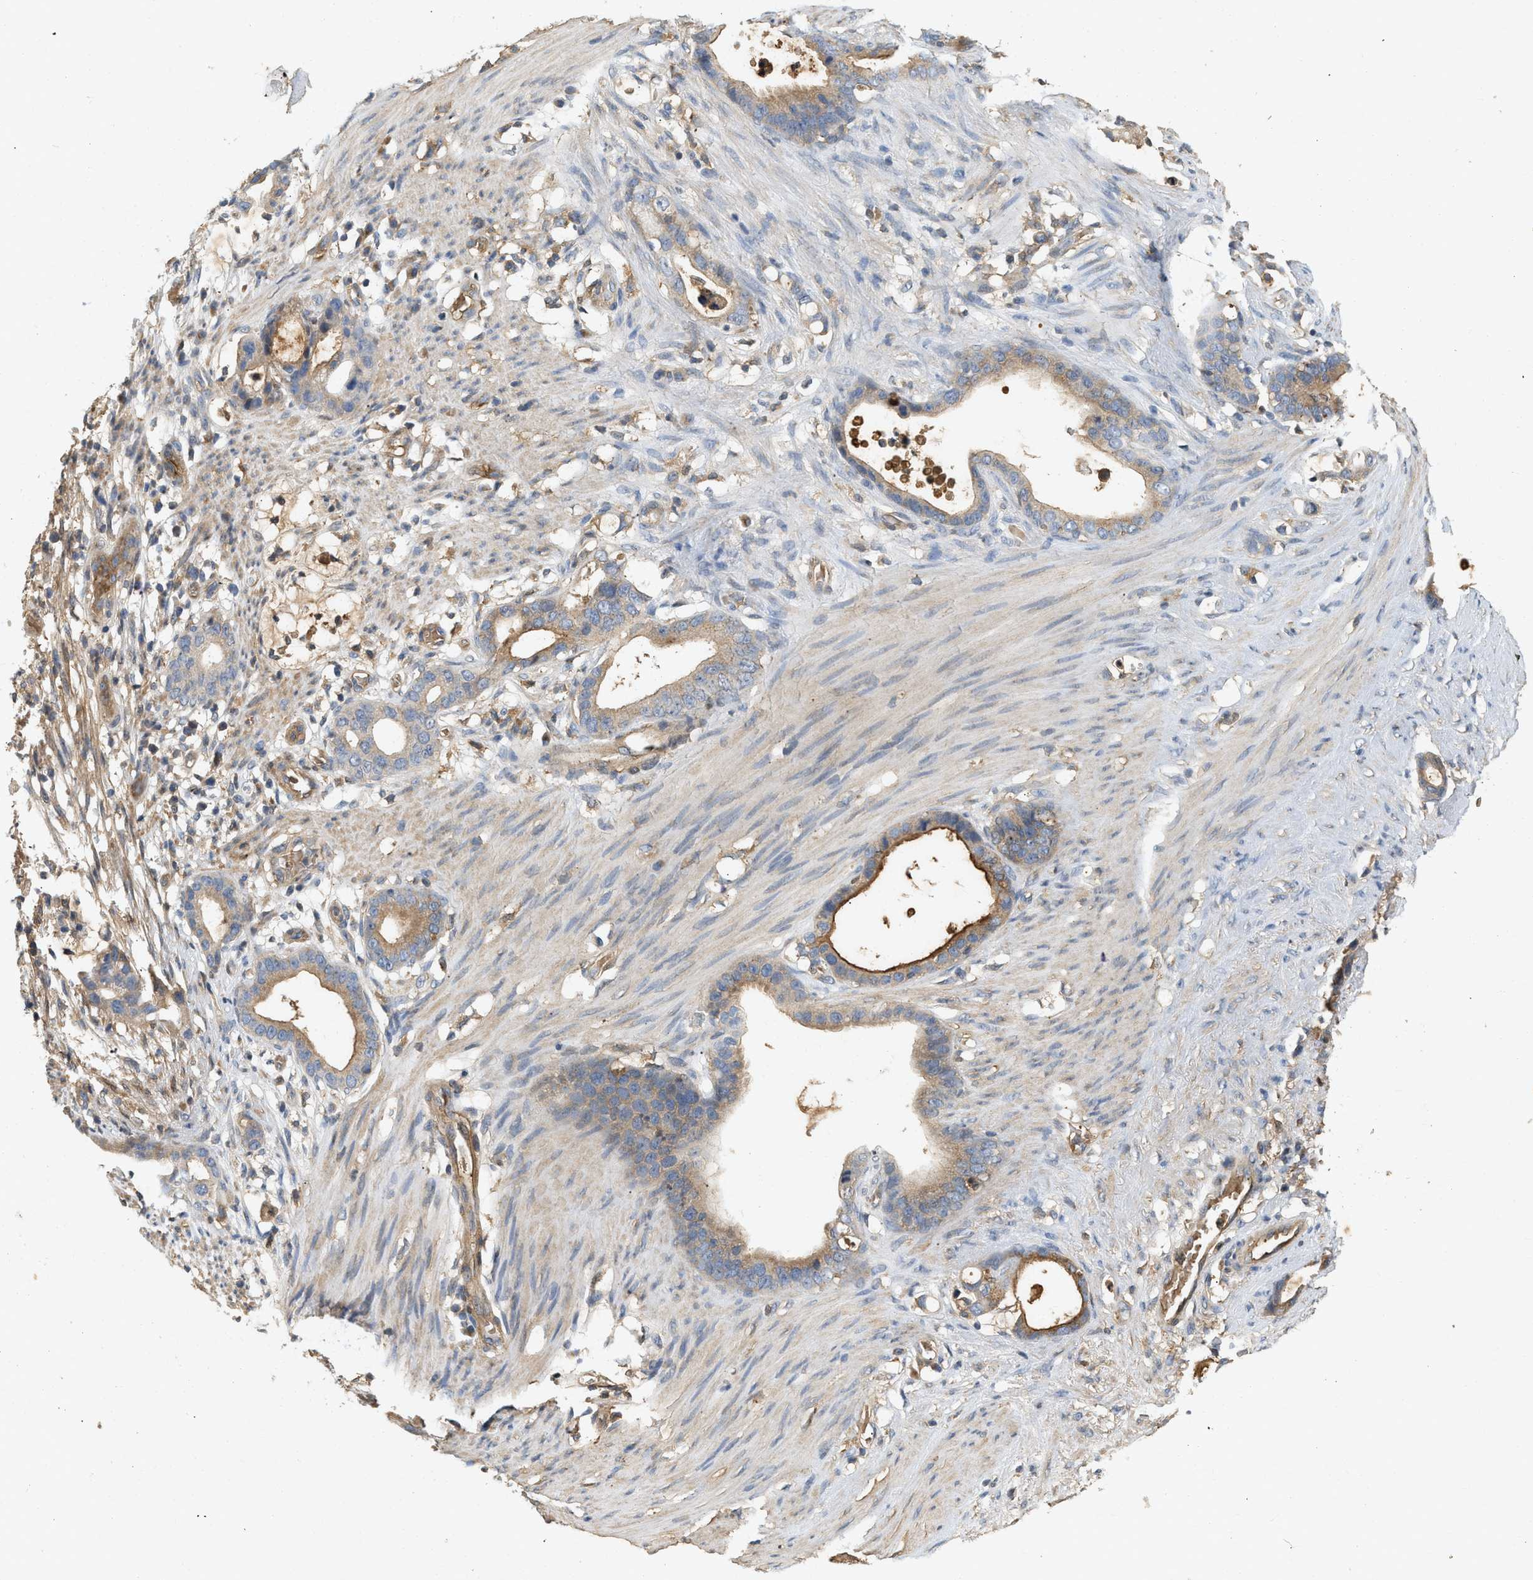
{"staining": {"intensity": "moderate", "quantity": "25%-75%", "location": "cytoplasmic/membranous"}, "tissue": "stomach cancer", "cell_type": "Tumor cells", "image_type": "cancer", "snomed": [{"axis": "morphology", "description": "Adenocarcinoma, NOS"}, {"axis": "topography", "description": "Stomach"}], "caption": "This is a histology image of IHC staining of stomach cancer (adenocarcinoma), which shows moderate staining in the cytoplasmic/membranous of tumor cells.", "gene": "F8", "patient": {"sex": "female", "age": 75}}